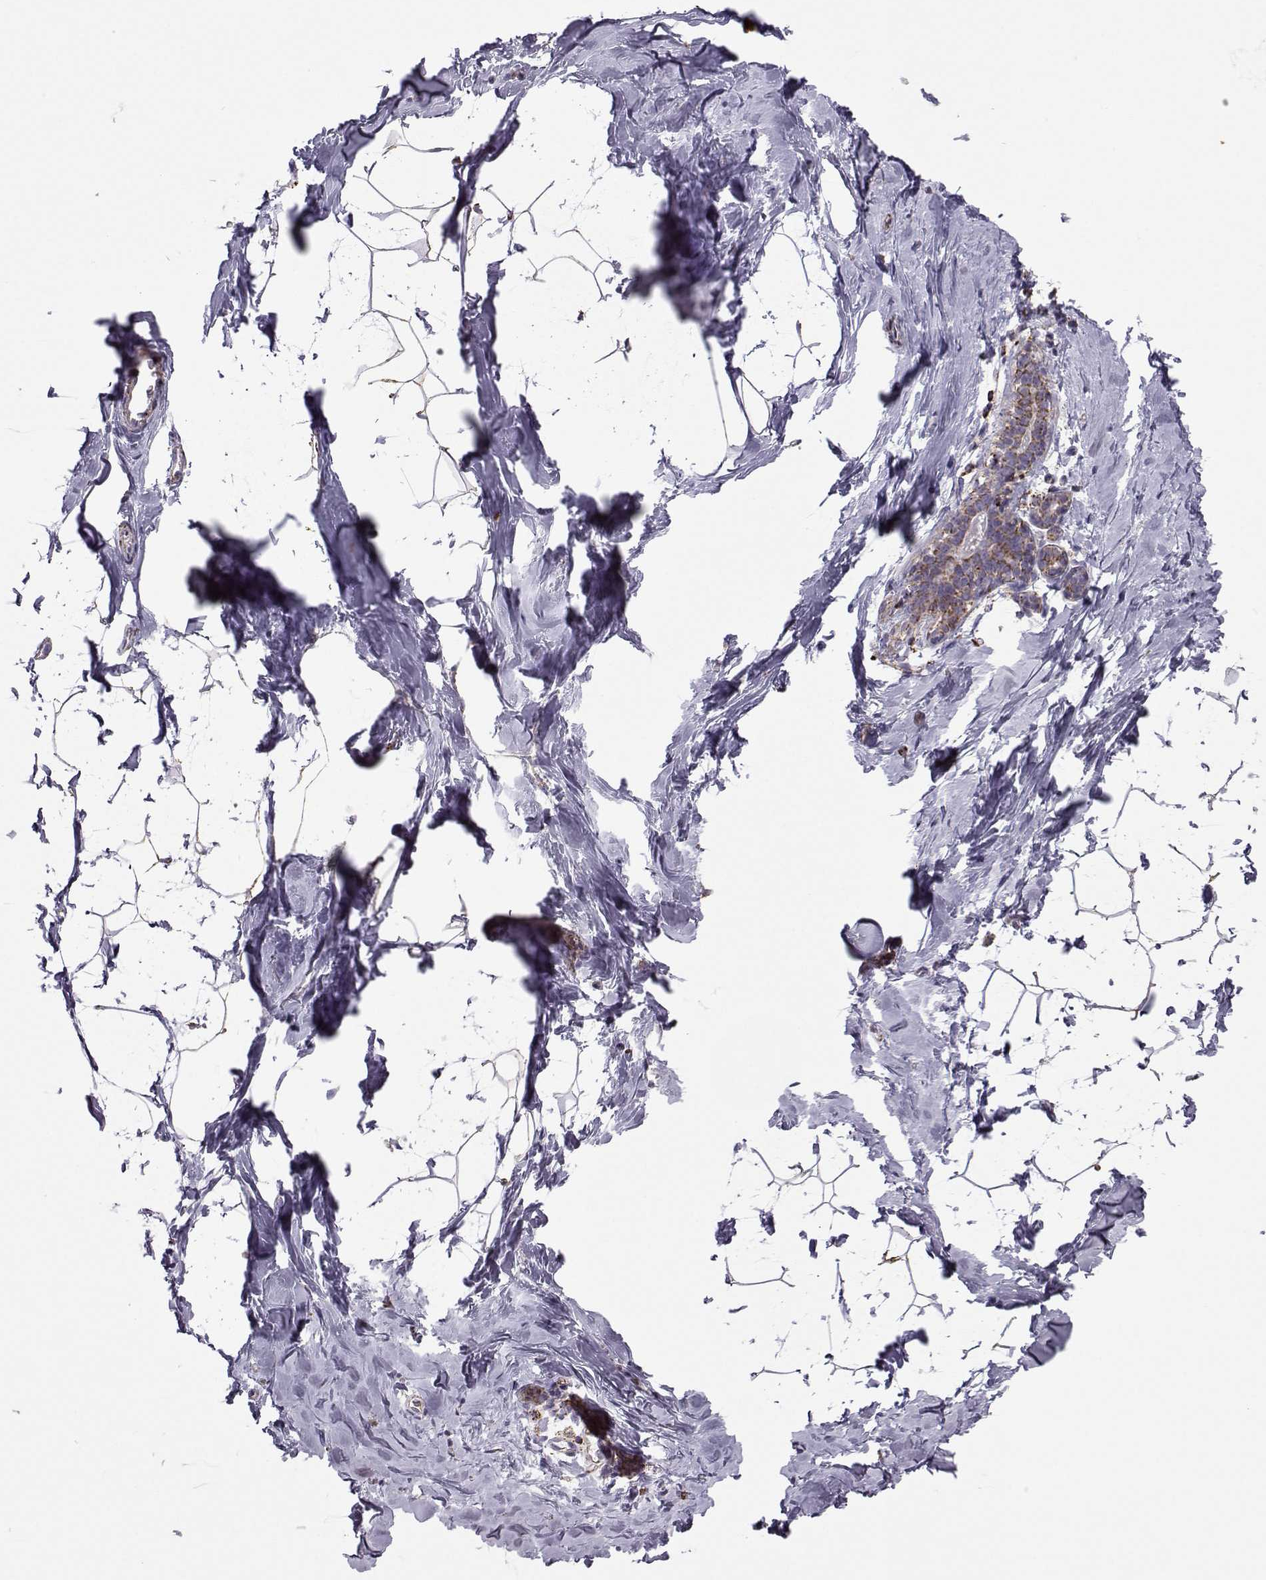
{"staining": {"intensity": "negative", "quantity": "none", "location": "none"}, "tissue": "breast", "cell_type": "Adipocytes", "image_type": "normal", "snomed": [{"axis": "morphology", "description": "Normal tissue, NOS"}, {"axis": "topography", "description": "Breast"}], "caption": "IHC micrograph of benign breast: breast stained with DAB (3,3'-diaminobenzidine) demonstrates no significant protein positivity in adipocytes.", "gene": "NECAB3", "patient": {"sex": "female", "age": 32}}